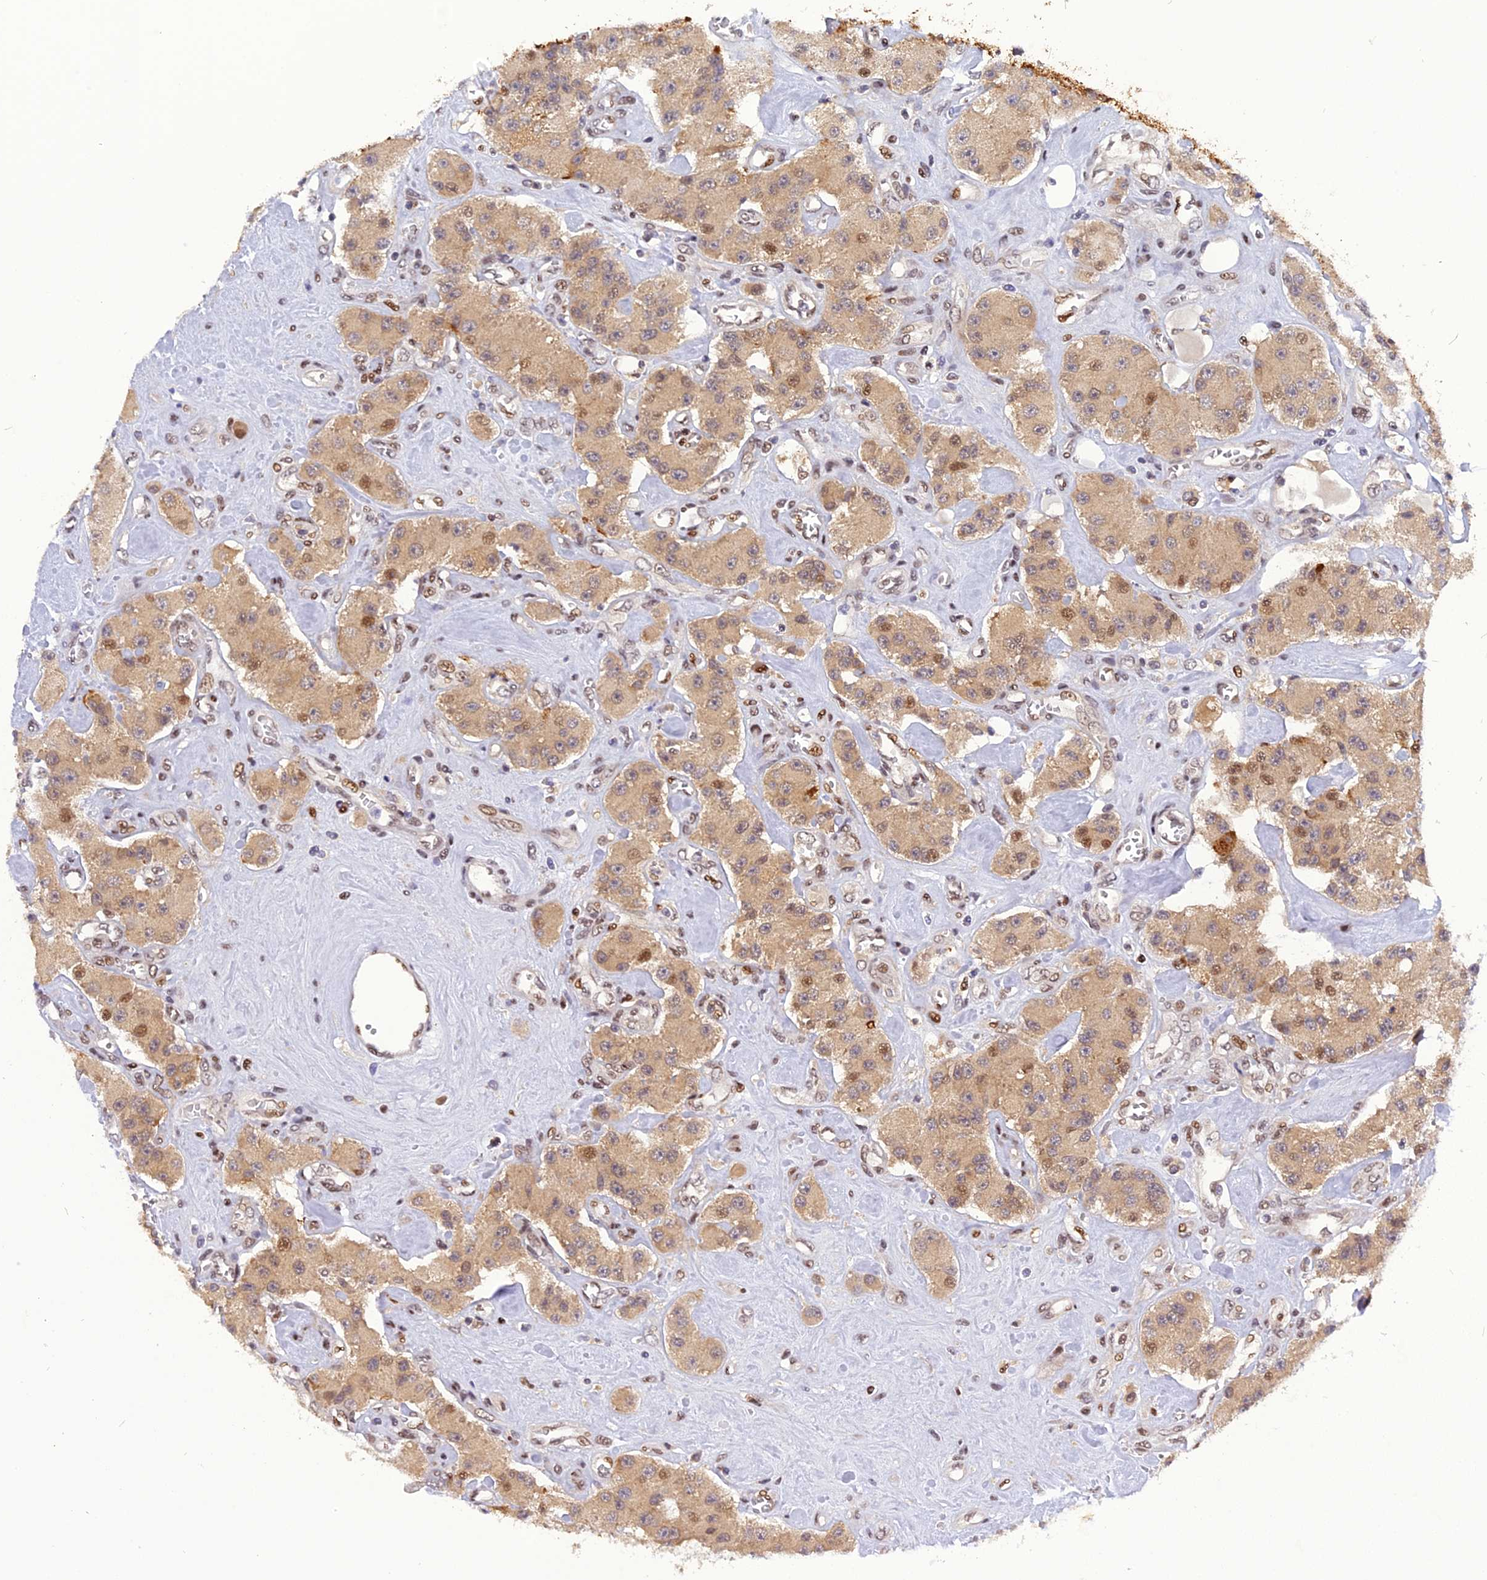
{"staining": {"intensity": "moderate", "quantity": ">75%", "location": "cytoplasmic/membranous,nuclear"}, "tissue": "carcinoid", "cell_type": "Tumor cells", "image_type": "cancer", "snomed": [{"axis": "morphology", "description": "Carcinoid, malignant, NOS"}, {"axis": "topography", "description": "Pancreas"}], "caption": "Immunohistochemical staining of carcinoid (malignant) exhibits moderate cytoplasmic/membranous and nuclear protein staining in about >75% of tumor cells.", "gene": "RABGGTA", "patient": {"sex": "male", "age": 41}}